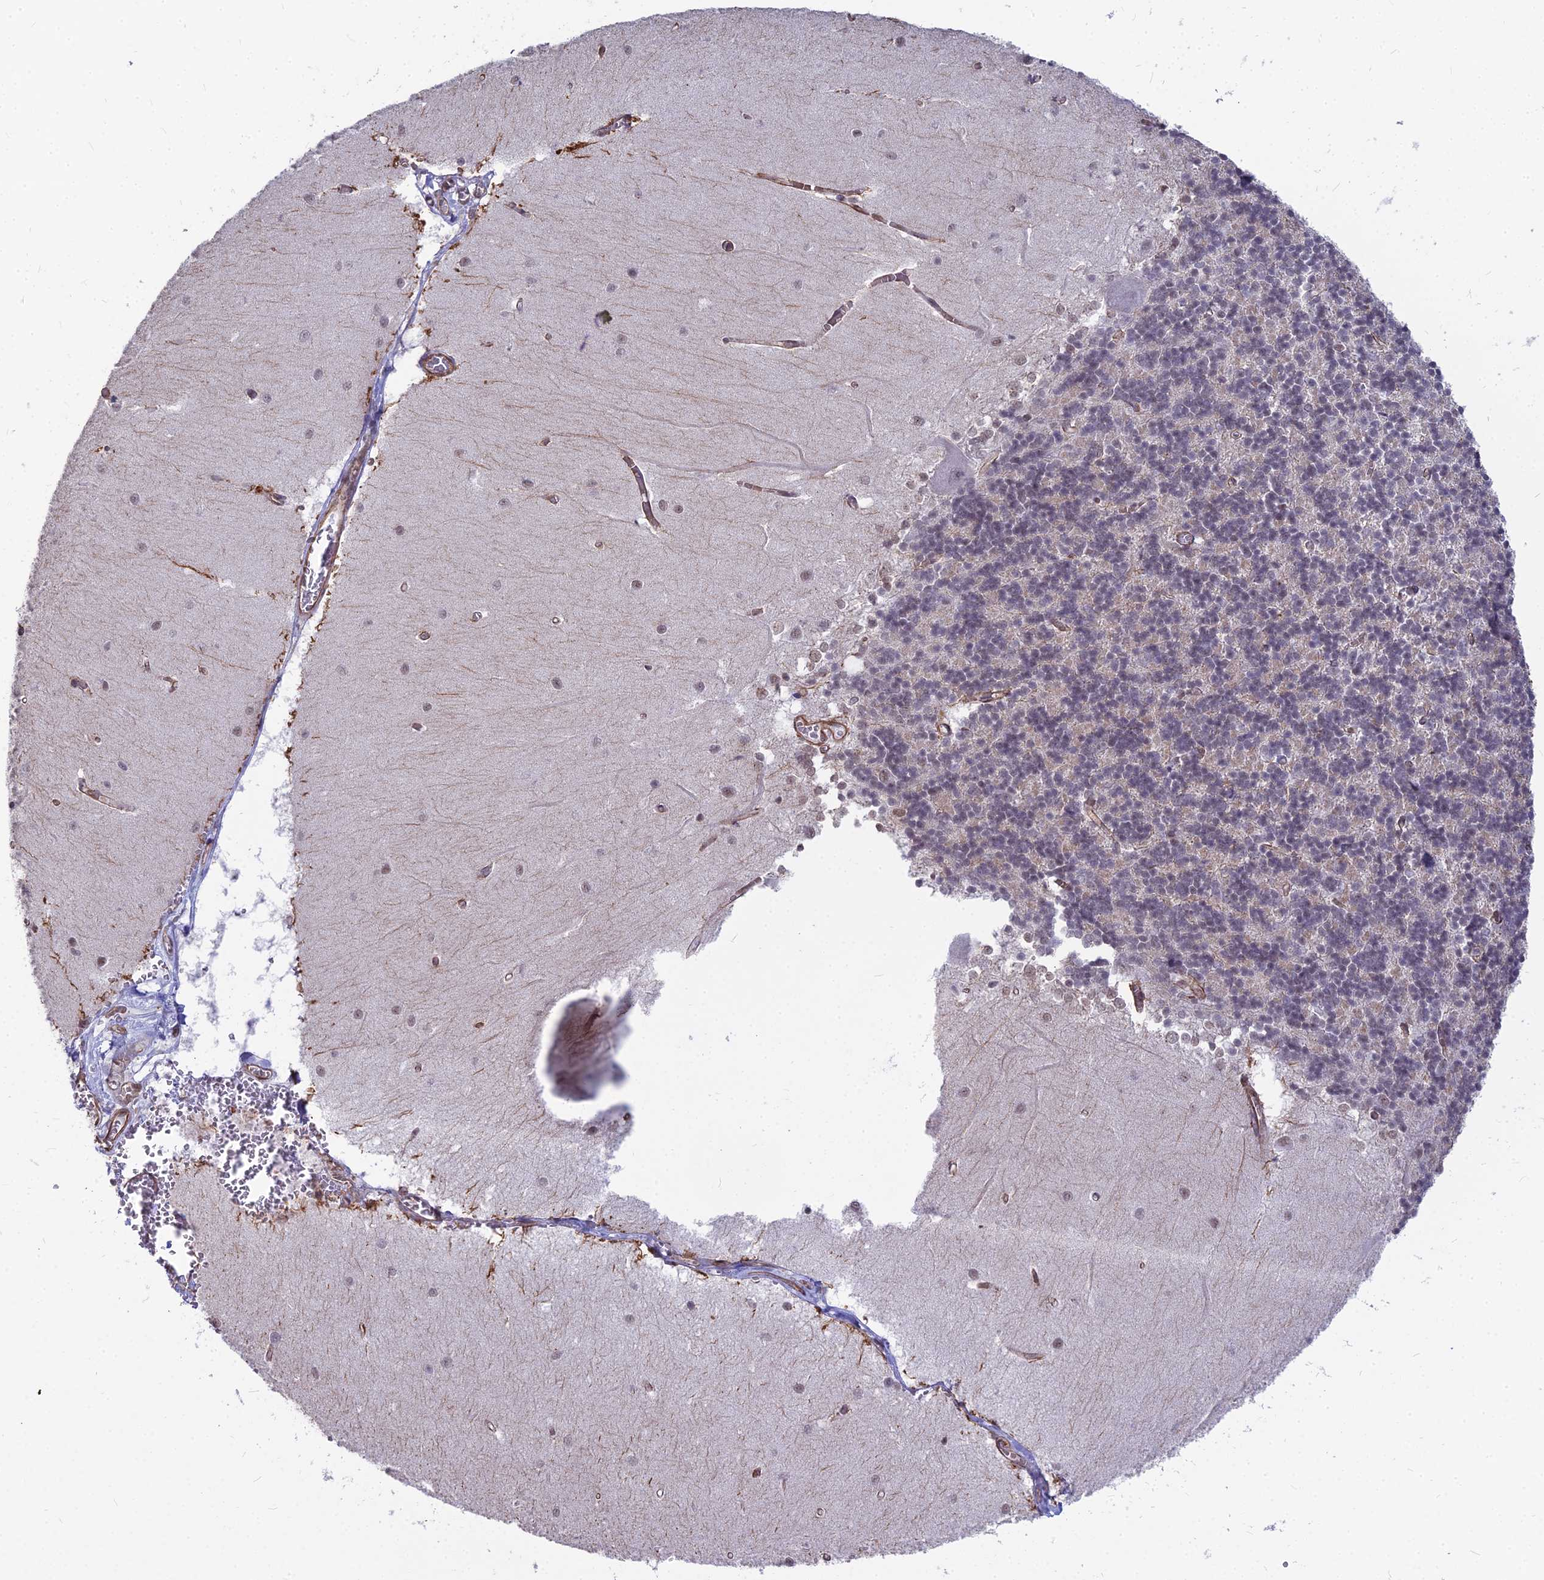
{"staining": {"intensity": "negative", "quantity": "none", "location": "none"}, "tissue": "cerebellum", "cell_type": "Cells in granular layer", "image_type": "normal", "snomed": [{"axis": "morphology", "description": "Normal tissue, NOS"}, {"axis": "topography", "description": "Cerebellum"}], "caption": "DAB immunohistochemical staining of normal human cerebellum shows no significant expression in cells in granular layer.", "gene": "YJU2", "patient": {"sex": "male", "age": 37}}